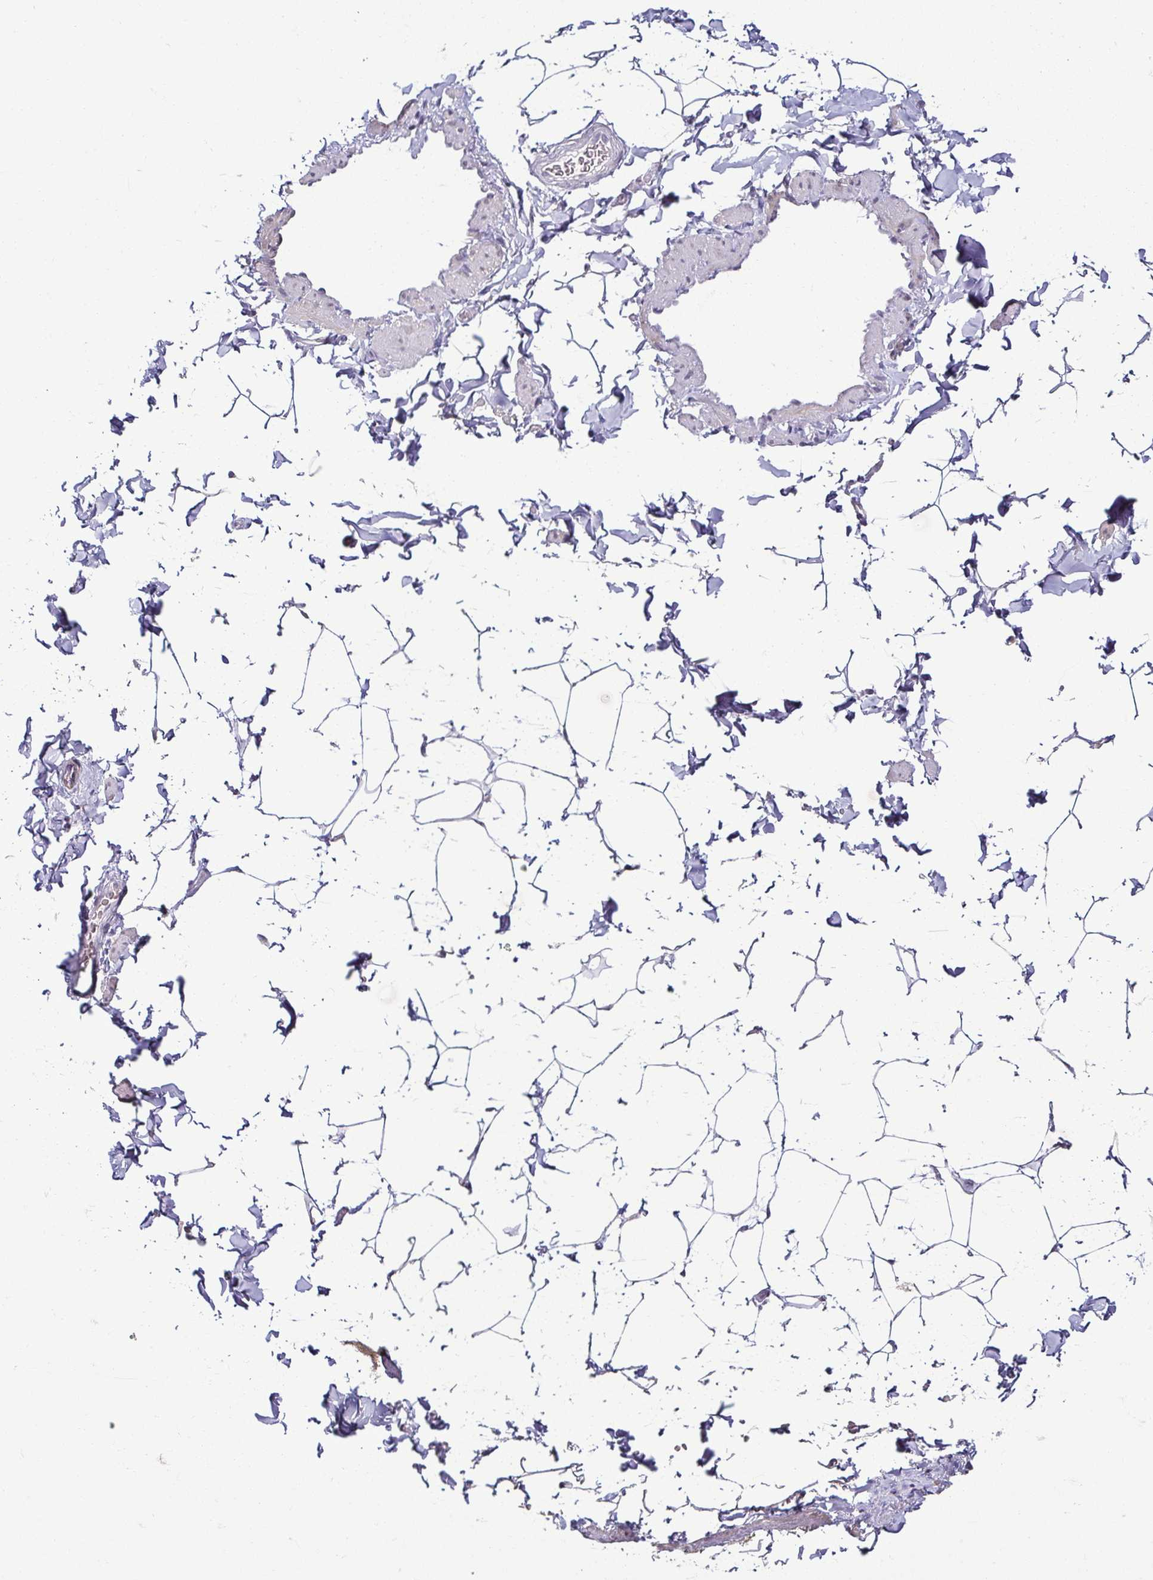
{"staining": {"intensity": "negative", "quantity": "none", "location": "none"}, "tissue": "adipose tissue", "cell_type": "Adipocytes", "image_type": "normal", "snomed": [{"axis": "morphology", "description": "Normal tissue, NOS"}, {"axis": "topography", "description": "Epididymis"}, {"axis": "topography", "description": "Peripheral nerve tissue"}], "caption": "The micrograph reveals no significant staining in adipocytes of adipose tissue. Nuclei are stained in blue.", "gene": "HOPX", "patient": {"sex": "male", "age": 32}}